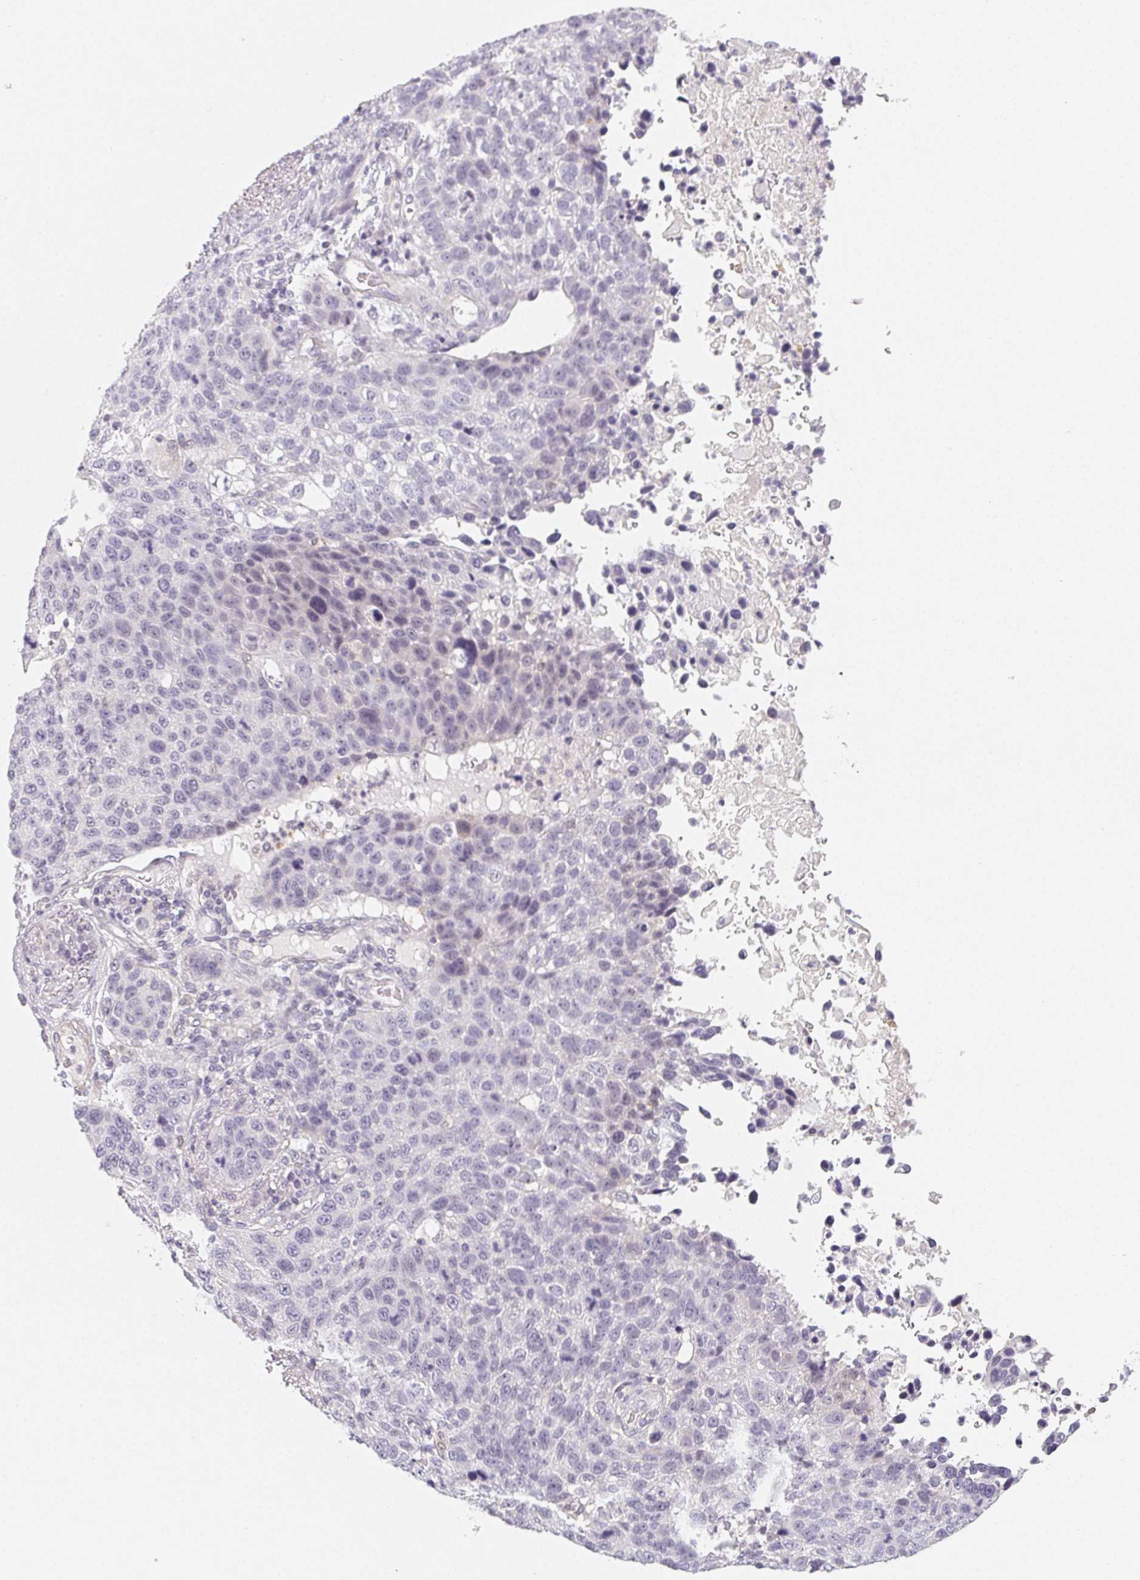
{"staining": {"intensity": "negative", "quantity": "none", "location": "none"}, "tissue": "lung cancer", "cell_type": "Tumor cells", "image_type": "cancer", "snomed": [{"axis": "morphology", "description": "Squamous cell carcinoma, NOS"}, {"axis": "topography", "description": "Lymph node"}, {"axis": "topography", "description": "Lung"}], "caption": "Immunohistochemical staining of human squamous cell carcinoma (lung) exhibits no significant staining in tumor cells.", "gene": "LRRC23", "patient": {"sex": "male", "age": 61}}